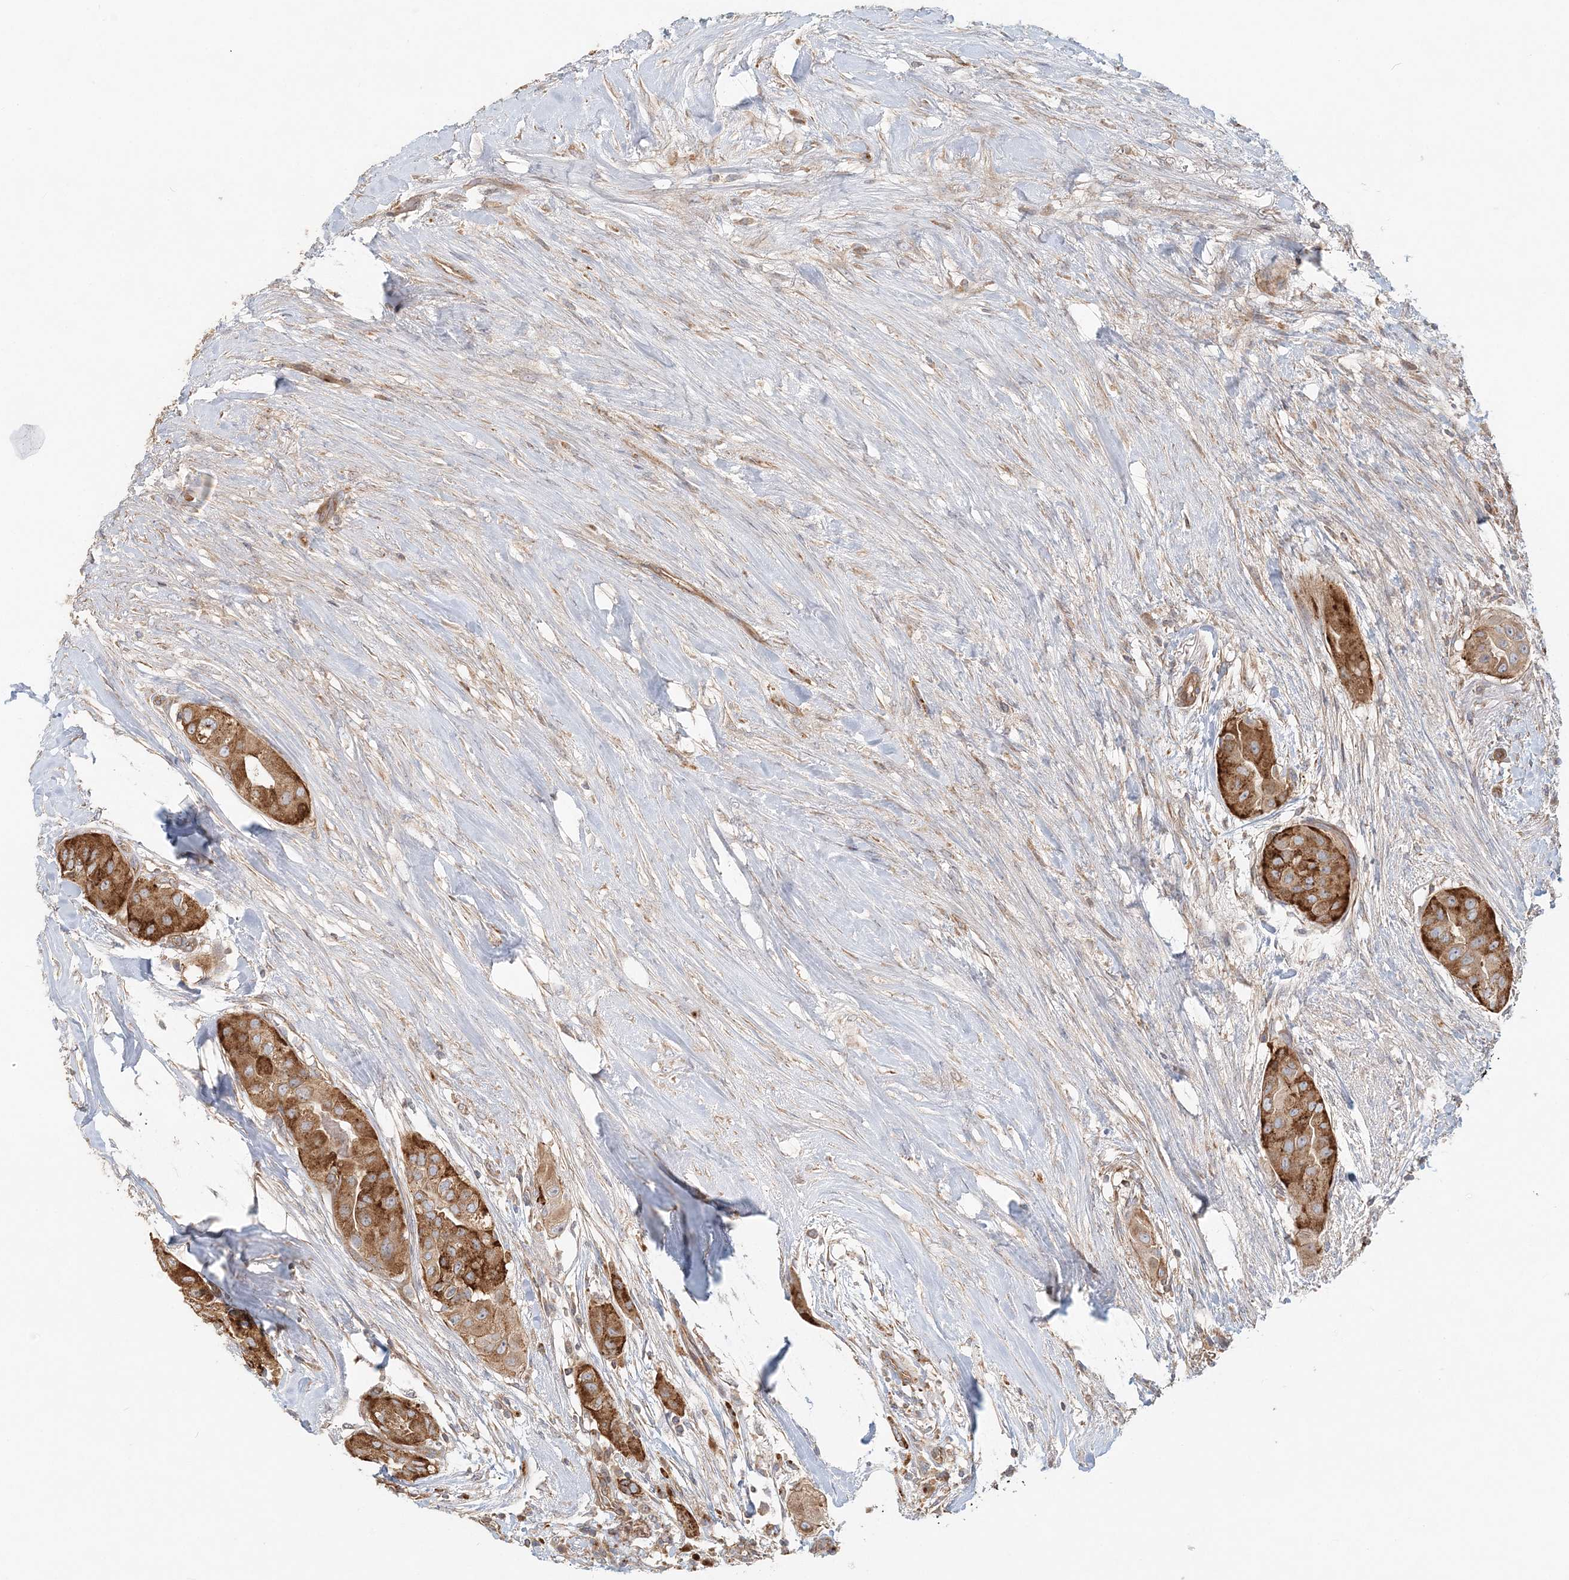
{"staining": {"intensity": "strong", "quantity": ">75%", "location": "cytoplasmic/membranous"}, "tissue": "thyroid cancer", "cell_type": "Tumor cells", "image_type": "cancer", "snomed": [{"axis": "morphology", "description": "Papillary adenocarcinoma, NOS"}, {"axis": "topography", "description": "Thyroid gland"}], "caption": "Protein analysis of papillary adenocarcinoma (thyroid) tissue reveals strong cytoplasmic/membranous expression in about >75% of tumor cells.", "gene": "KIAA0232", "patient": {"sex": "female", "age": 59}}